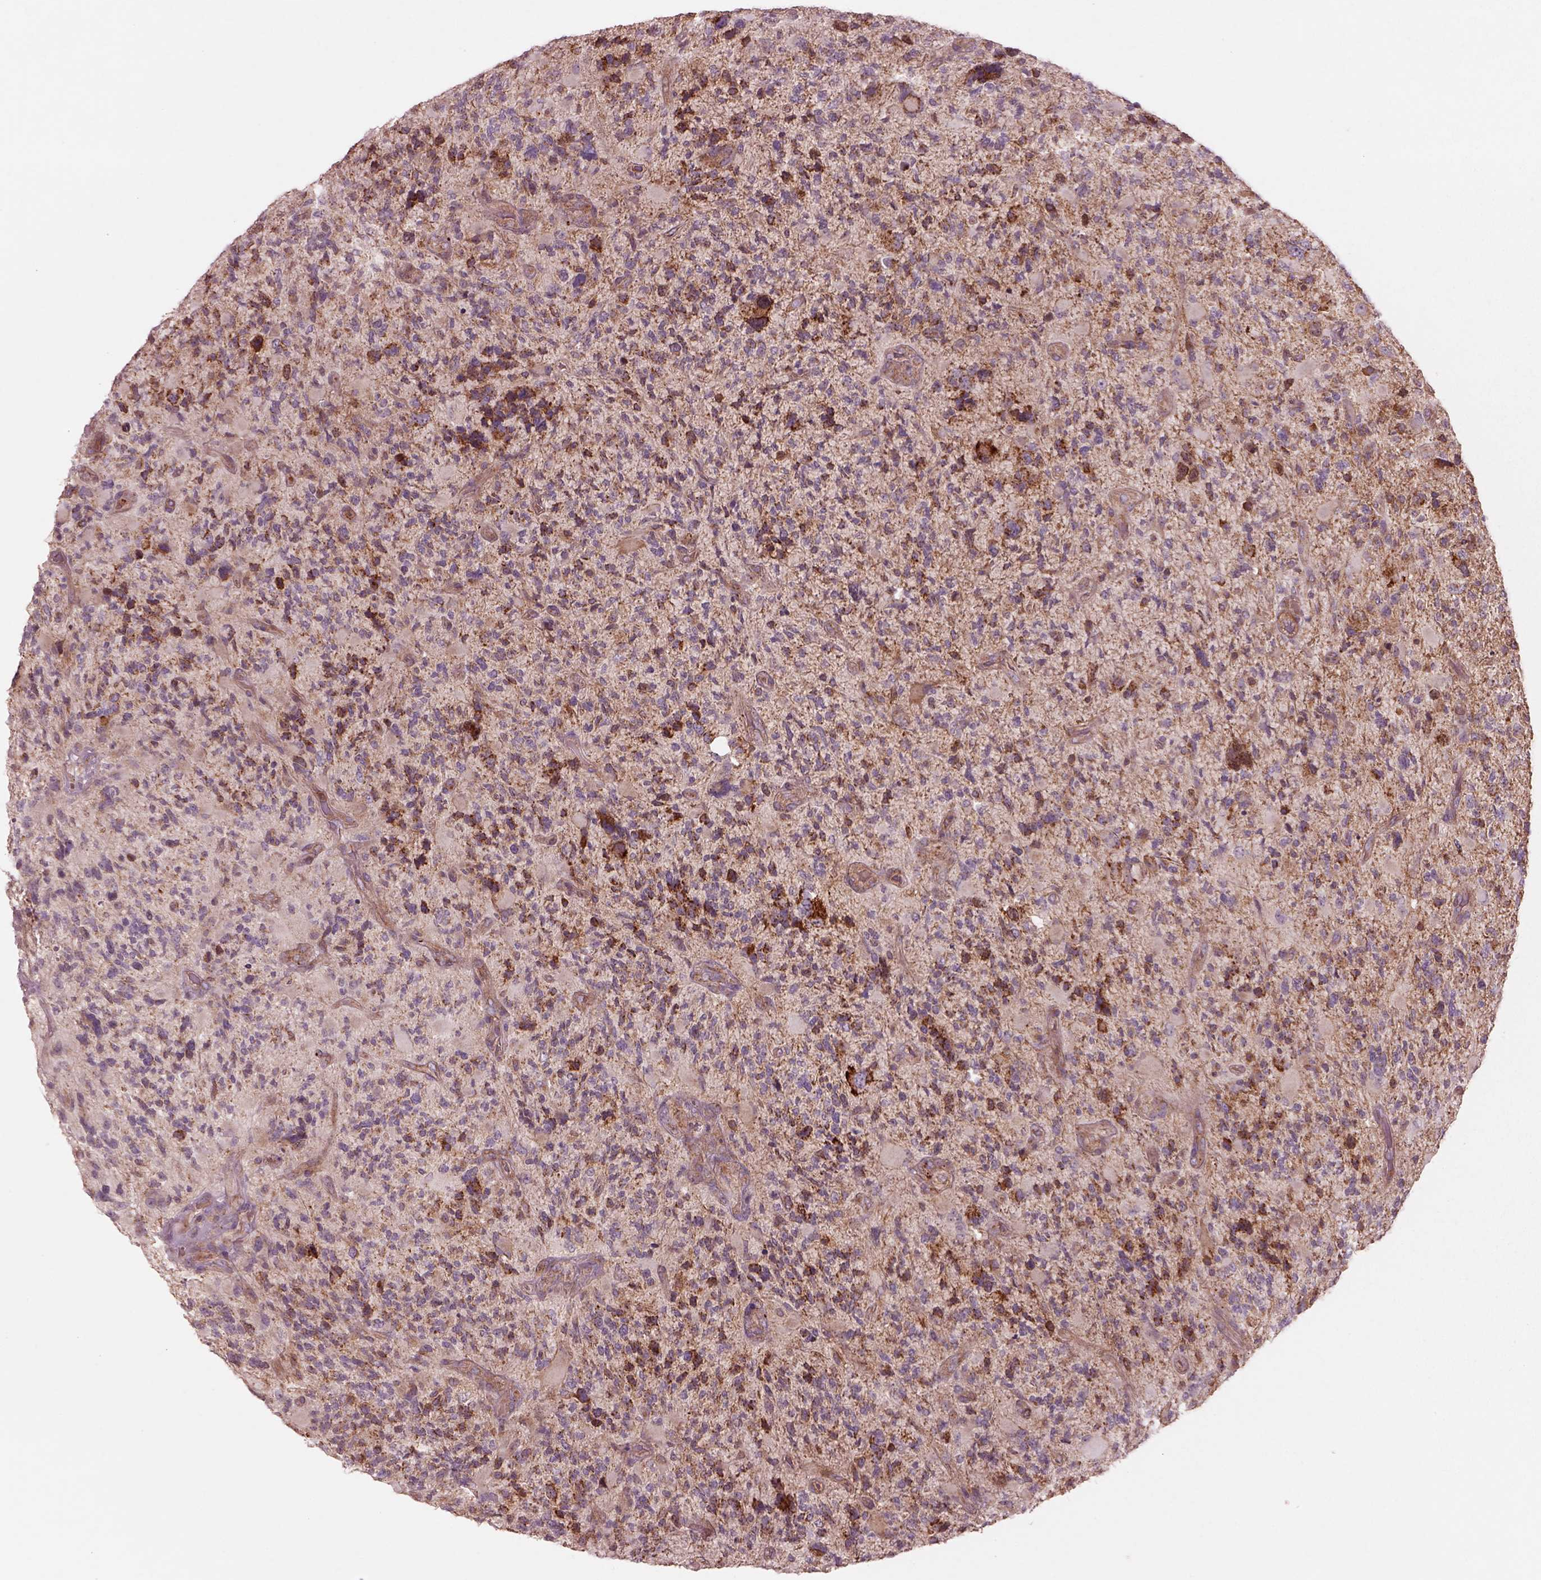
{"staining": {"intensity": "moderate", "quantity": "25%-75%", "location": "cytoplasmic/membranous"}, "tissue": "glioma", "cell_type": "Tumor cells", "image_type": "cancer", "snomed": [{"axis": "morphology", "description": "Glioma, malignant, High grade"}, {"axis": "topography", "description": "Brain"}], "caption": "The image reveals immunohistochemical staining of glioma. There is moderate cytoplasmic/membranous positivity is appreciated in approximately 25%-75% of tumor cells.", "gene": "SLC25A5", "patient": {"sex": "female", "age": 71}}